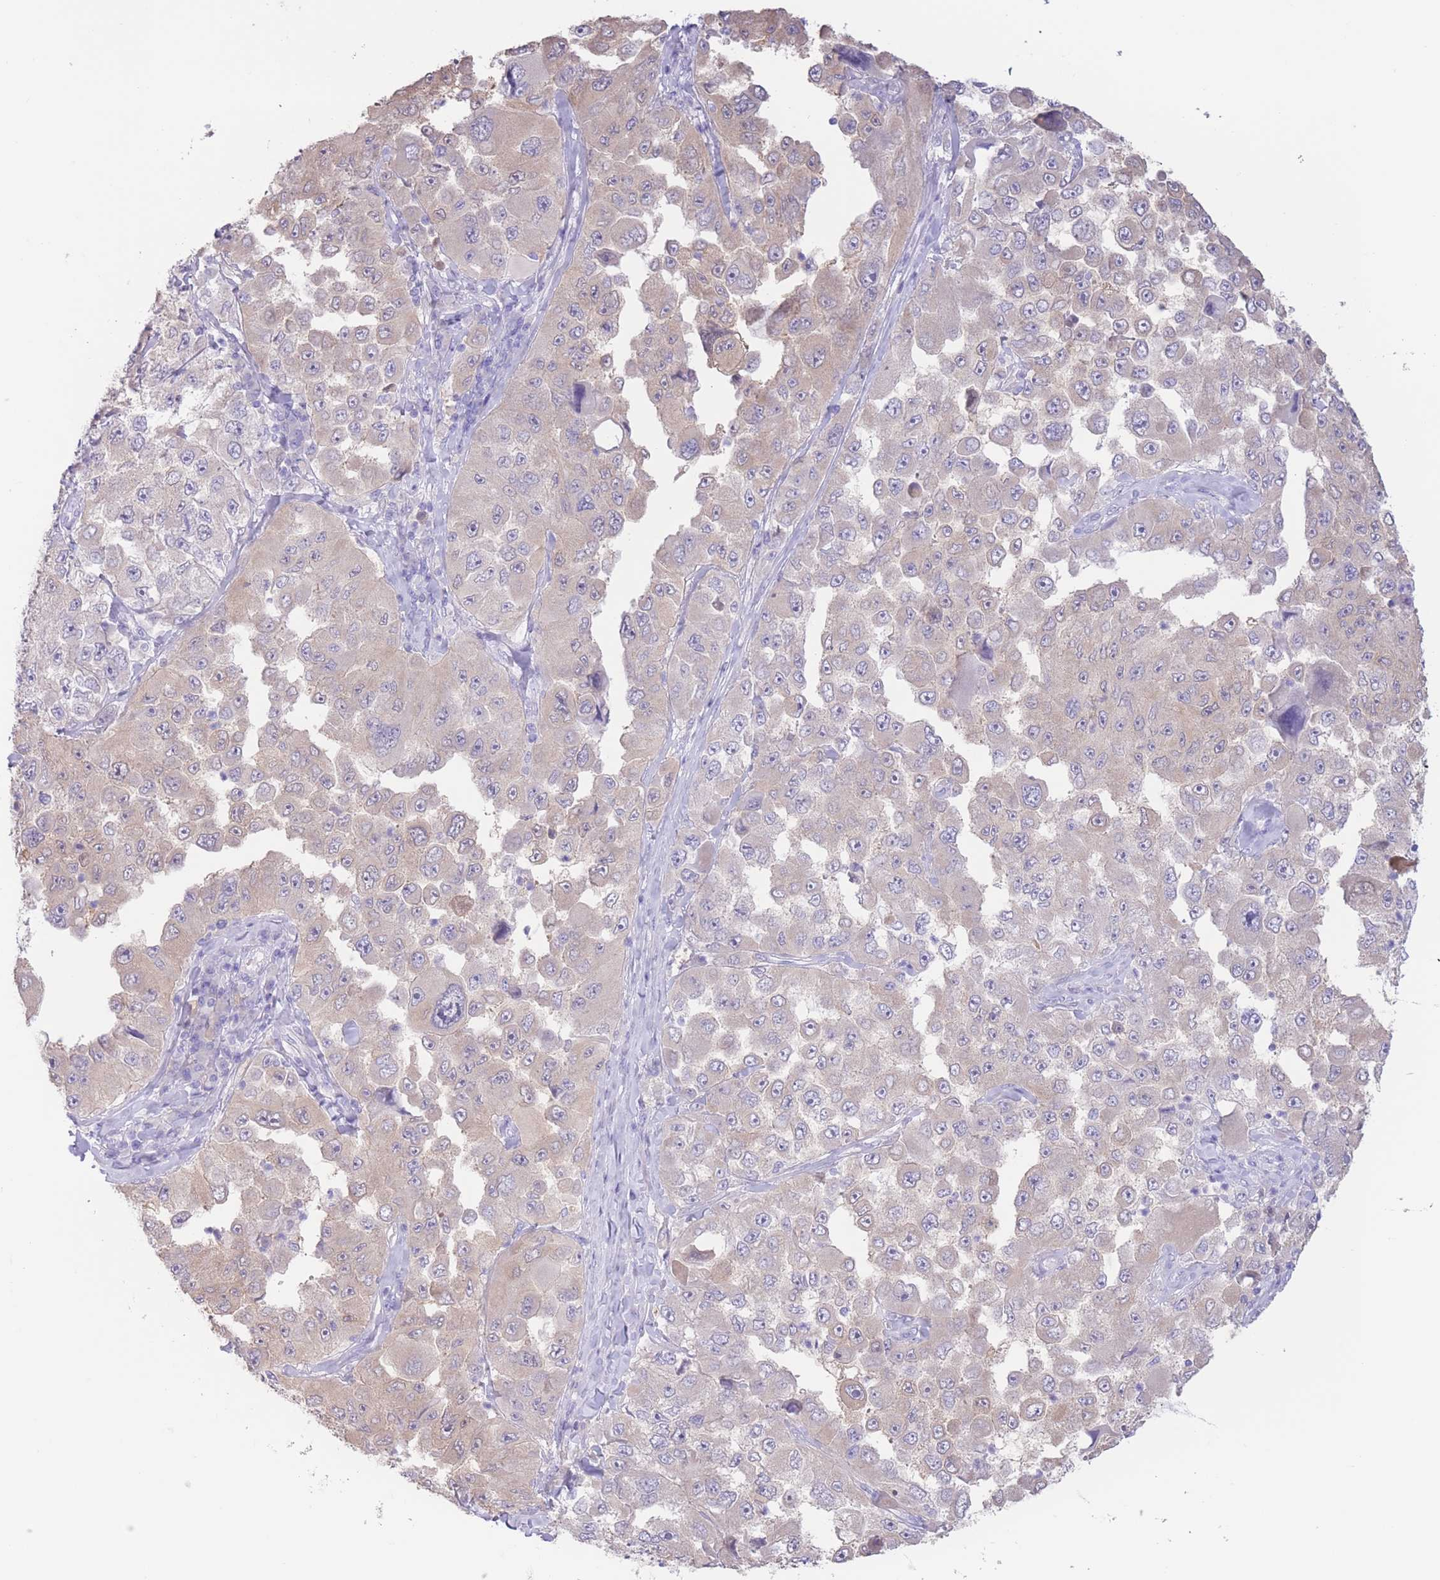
{"staining": {"intensity": "weak", "quantity": "25%-75%", "location": "cytoplasmic/membranous"}, "tissue": "melanoma", "cell_type": "Tumor cells", "image_type": "cancer", "snomed": [{"axis": "morphology", "description": "Malignant melanoma, Metastatic site"}, {"axis": "topography", "description": "Lymph node"}], "caption": "Tumor cells display low levels of weak cytoplasmic/membranous staining in about 25%-75% of cells in malignant melanoma (metastatic site).", "gene": "FAH", "patient": {"sex": "male", "age": 62}}